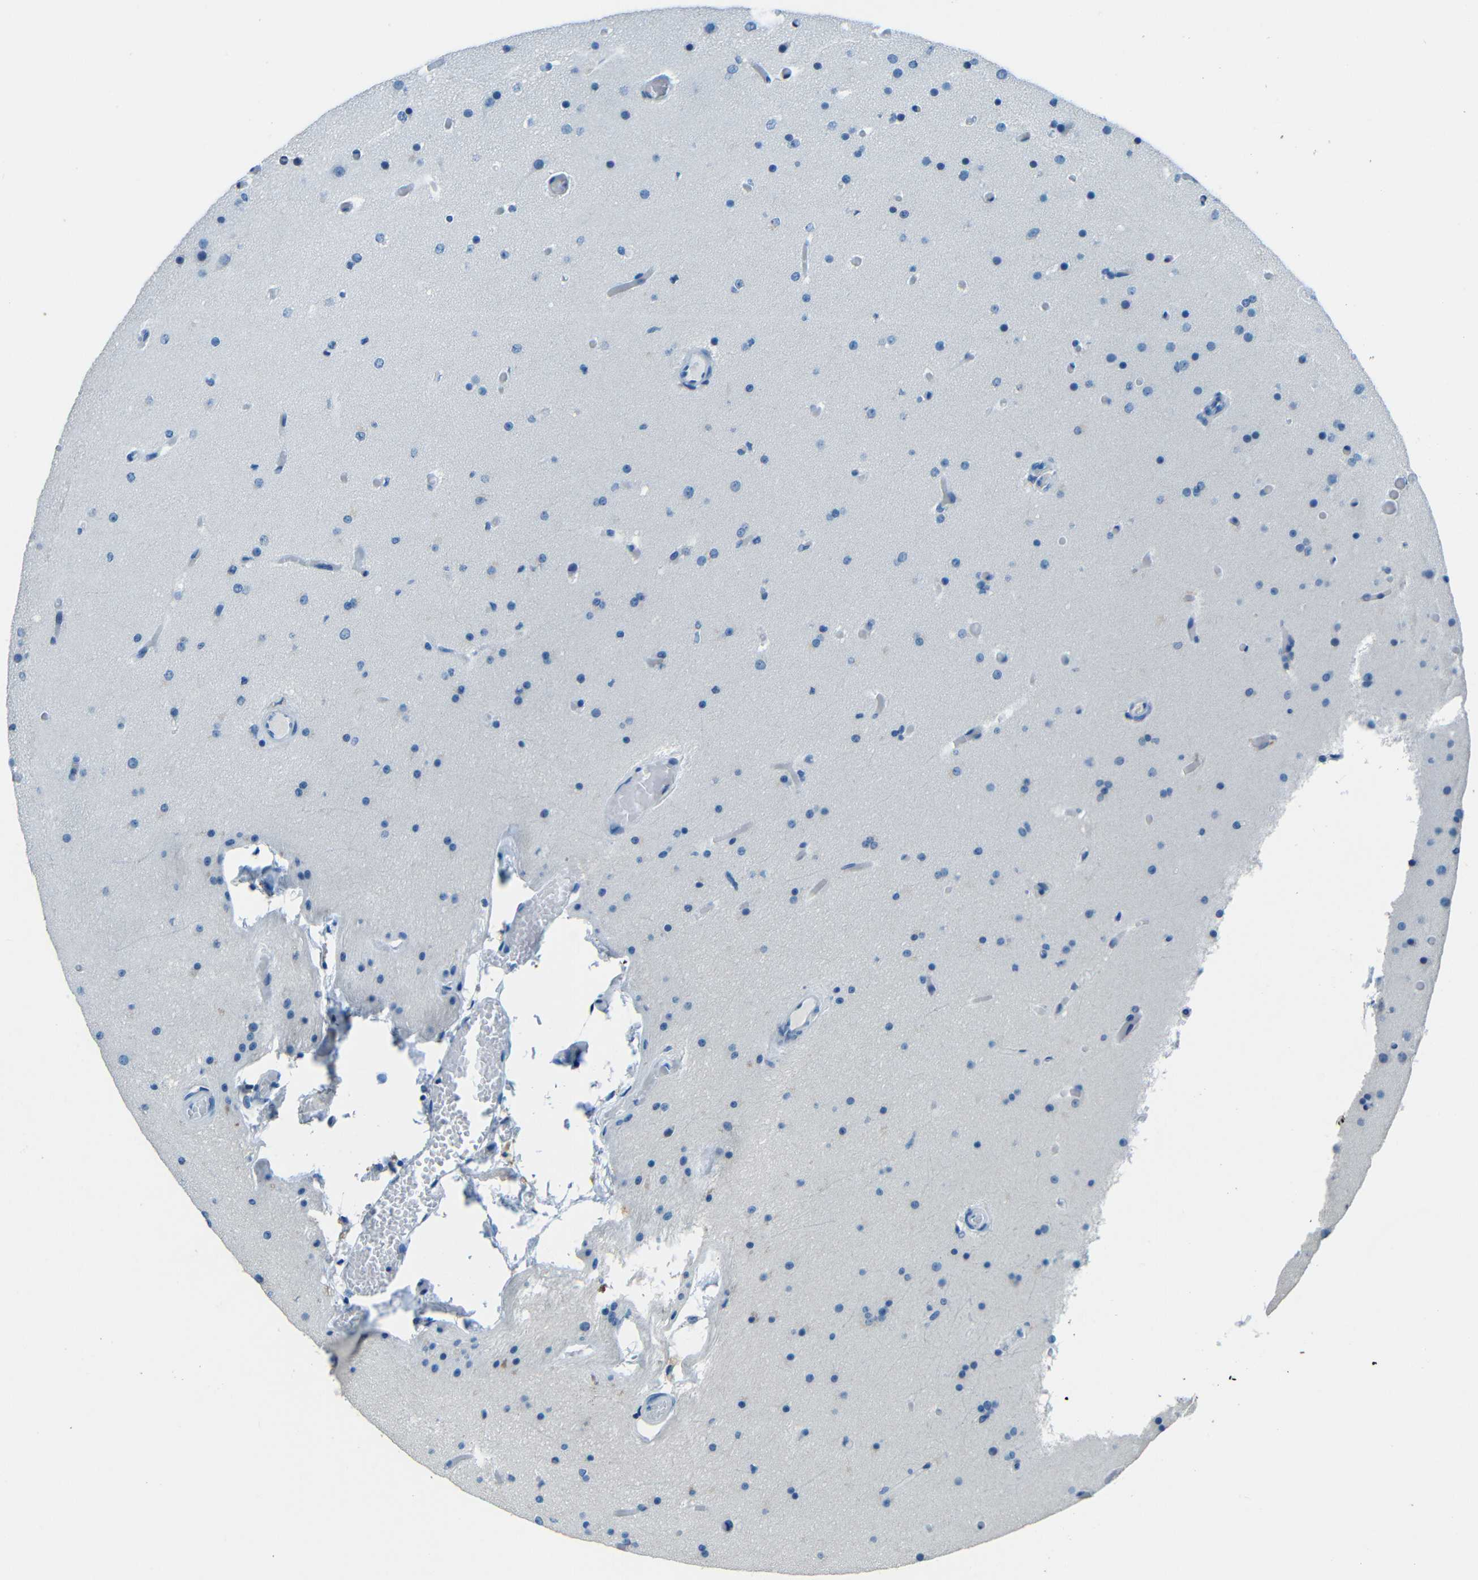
{"staining": {"intensity": "negative", "quantity": "none", "location": "none"}, "tissue": "glioma", "cell_type": "Tumor cells", "image_type": "cancer", "snomed": [{"axis": "morphology", "description": "Glioma, malignant, High grade"}, {"axis": "topography", "description": "Cerebral cortex"}], "caption": "High magnification brightfield microscopy of glioma stained with DAB (3,3'-diaminobenzidine) (brown) and counterstained with hematoxylin (blue): tumor cells show no significant expression.", "gene": "FBN2", "patient": {"sex": "female", "age": 36}}